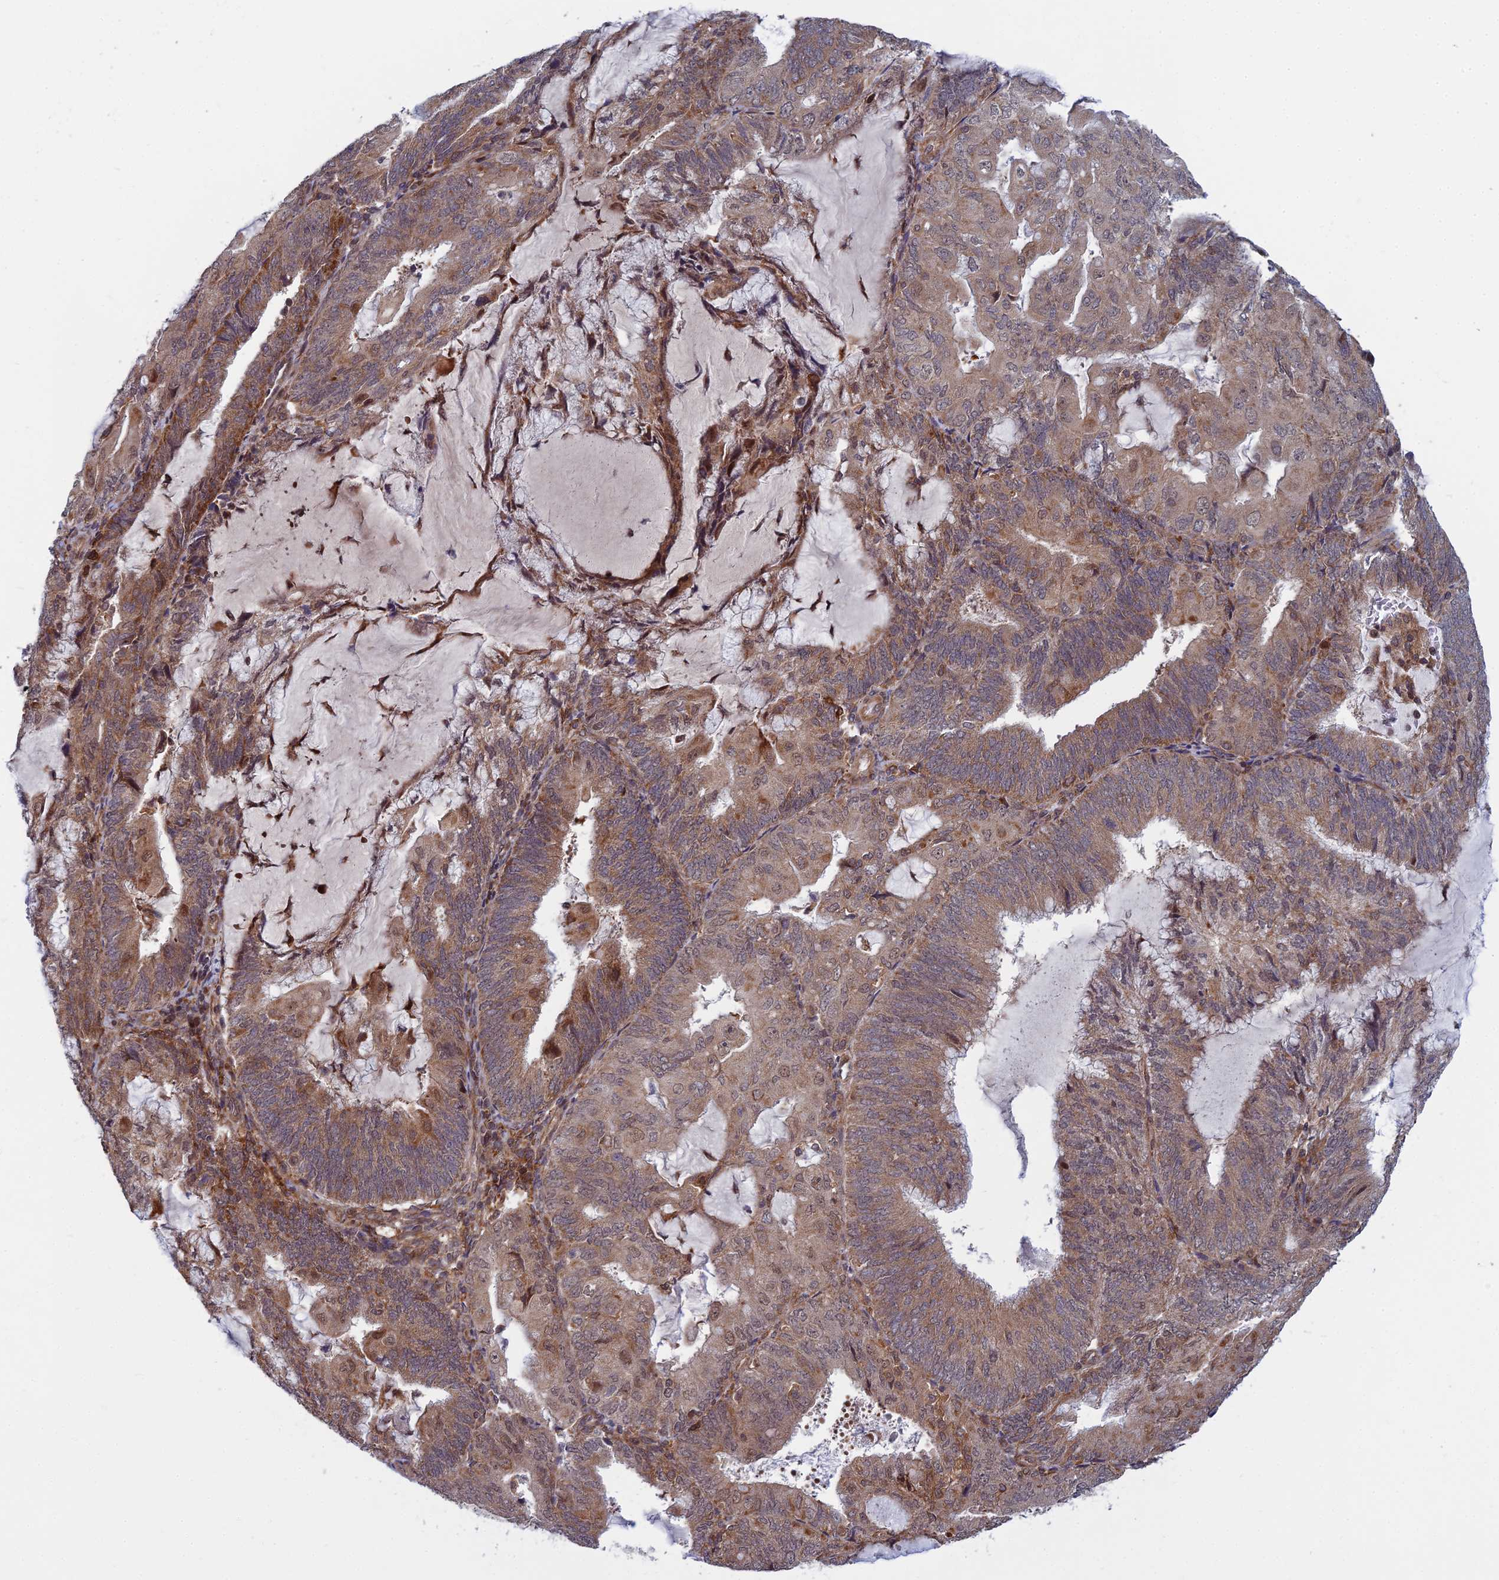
{"staining": {"intensity": "moderate", "quantity": ">75%", "location": "cytoplasmic/membranous,nuclear"}, "tissue": "endometrial cancer", "cell_type": "Tumor cells", "image_type": "cancer", "snomed": [{"axis": "morphology", "description": "Adenocarcinoma, NOS"}, {"axis": "topography", "description": "Endometrium"}], "caption": "A brown stain shows moderate cytoplasmic/membranous and nuclear expression of a protein in adenocarcinoma (endometrial) tumor cells.", "gene": "COMMD2", "patient": {"sex": "female", "age": 81}}